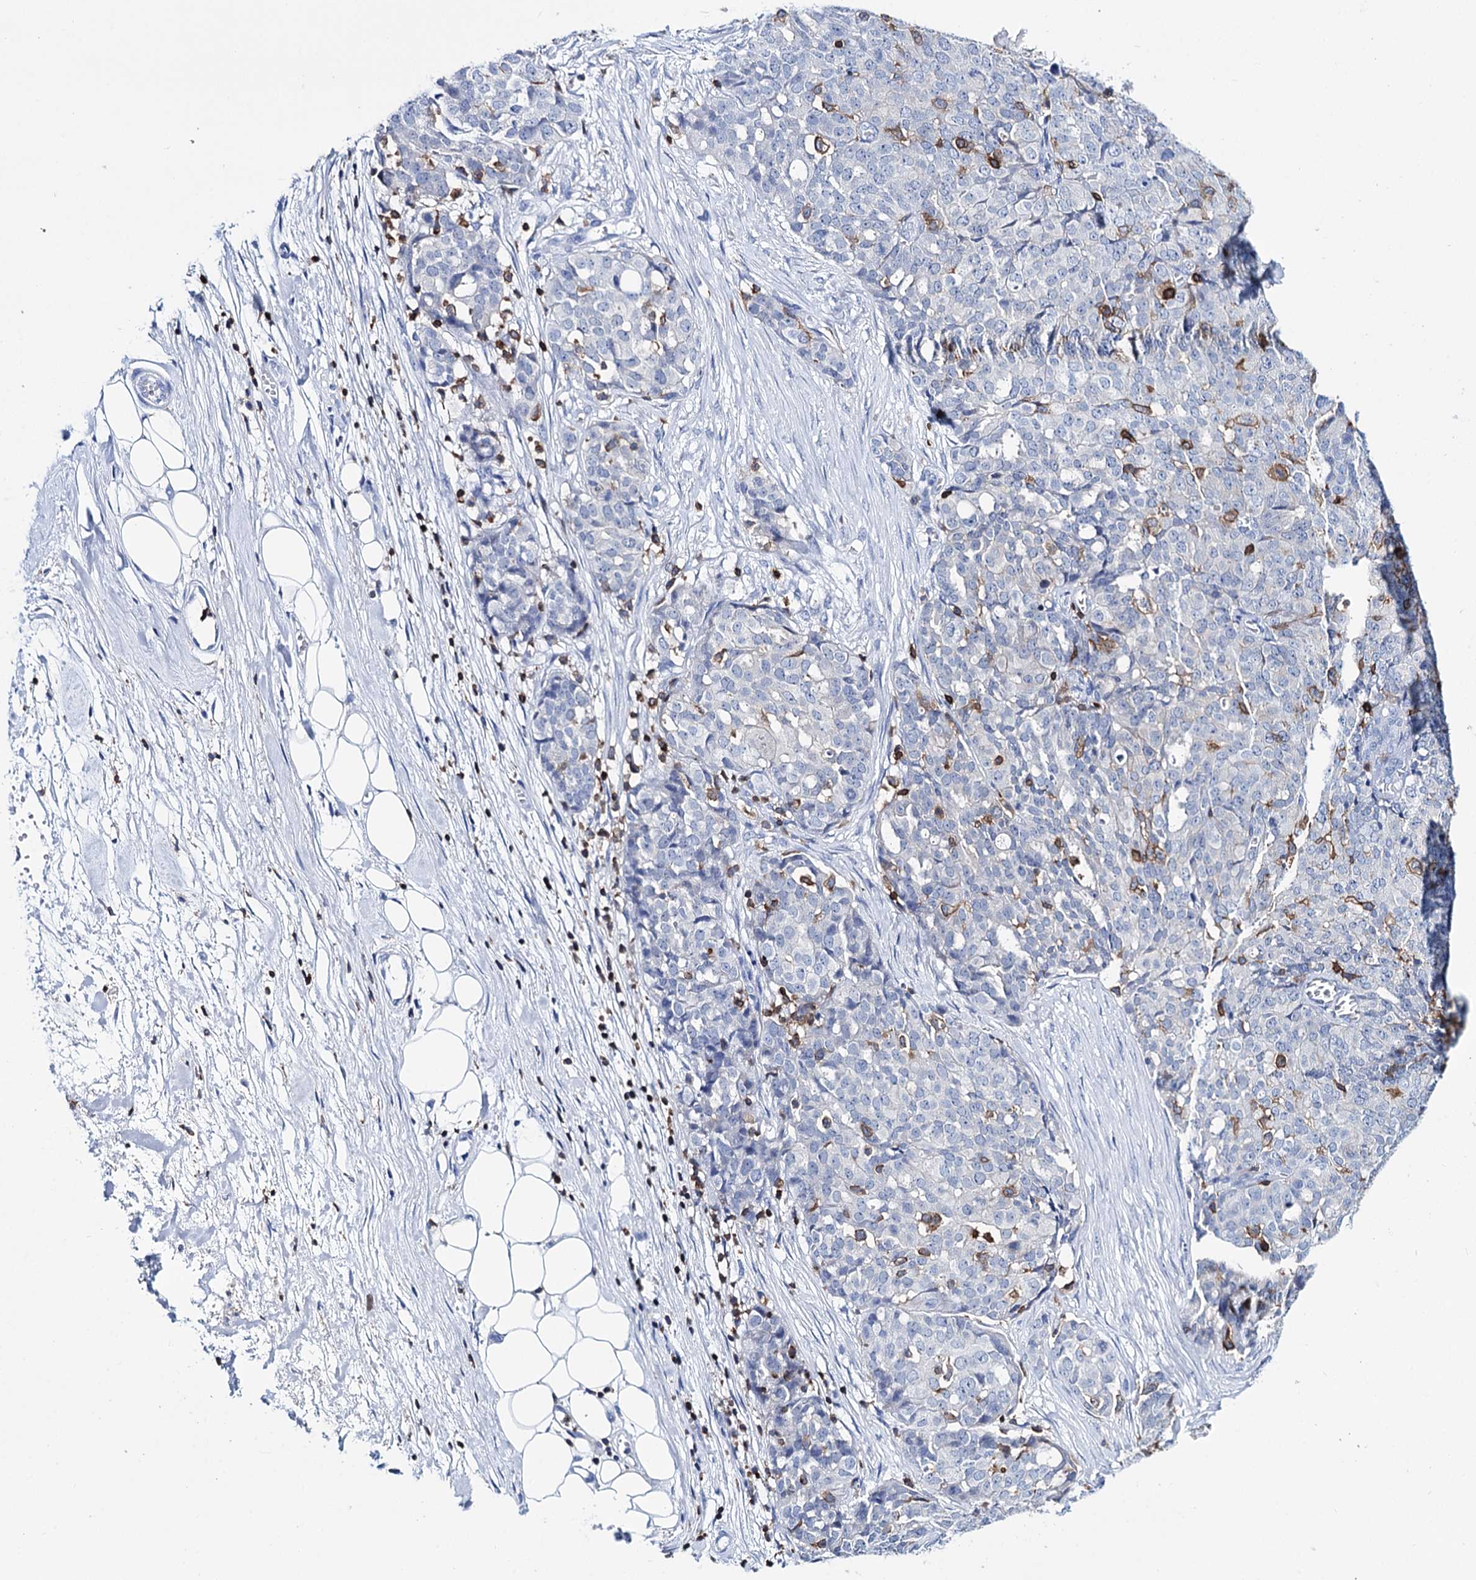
{"staining": {"intensity": "negative", "quantity": "none", "location": "none"}, "tissue": "ovarian cancer", "cell_type": "Tumor cells", "image_type": "cancer", "snomed": [{"axis": "morphology", "description": "Cystadenocarcinoma, serous, NOS"}, {"axis": "topography", "description": "Soft tissue"}, {"axis": "topography", "description": "Ovary"}], "caption": "Tumor cells show no significant protein staining in serous cystadenocarcinoma (ovarian).", "gene": "DEF6", "patient": {"sex": "female", "age": 57}}